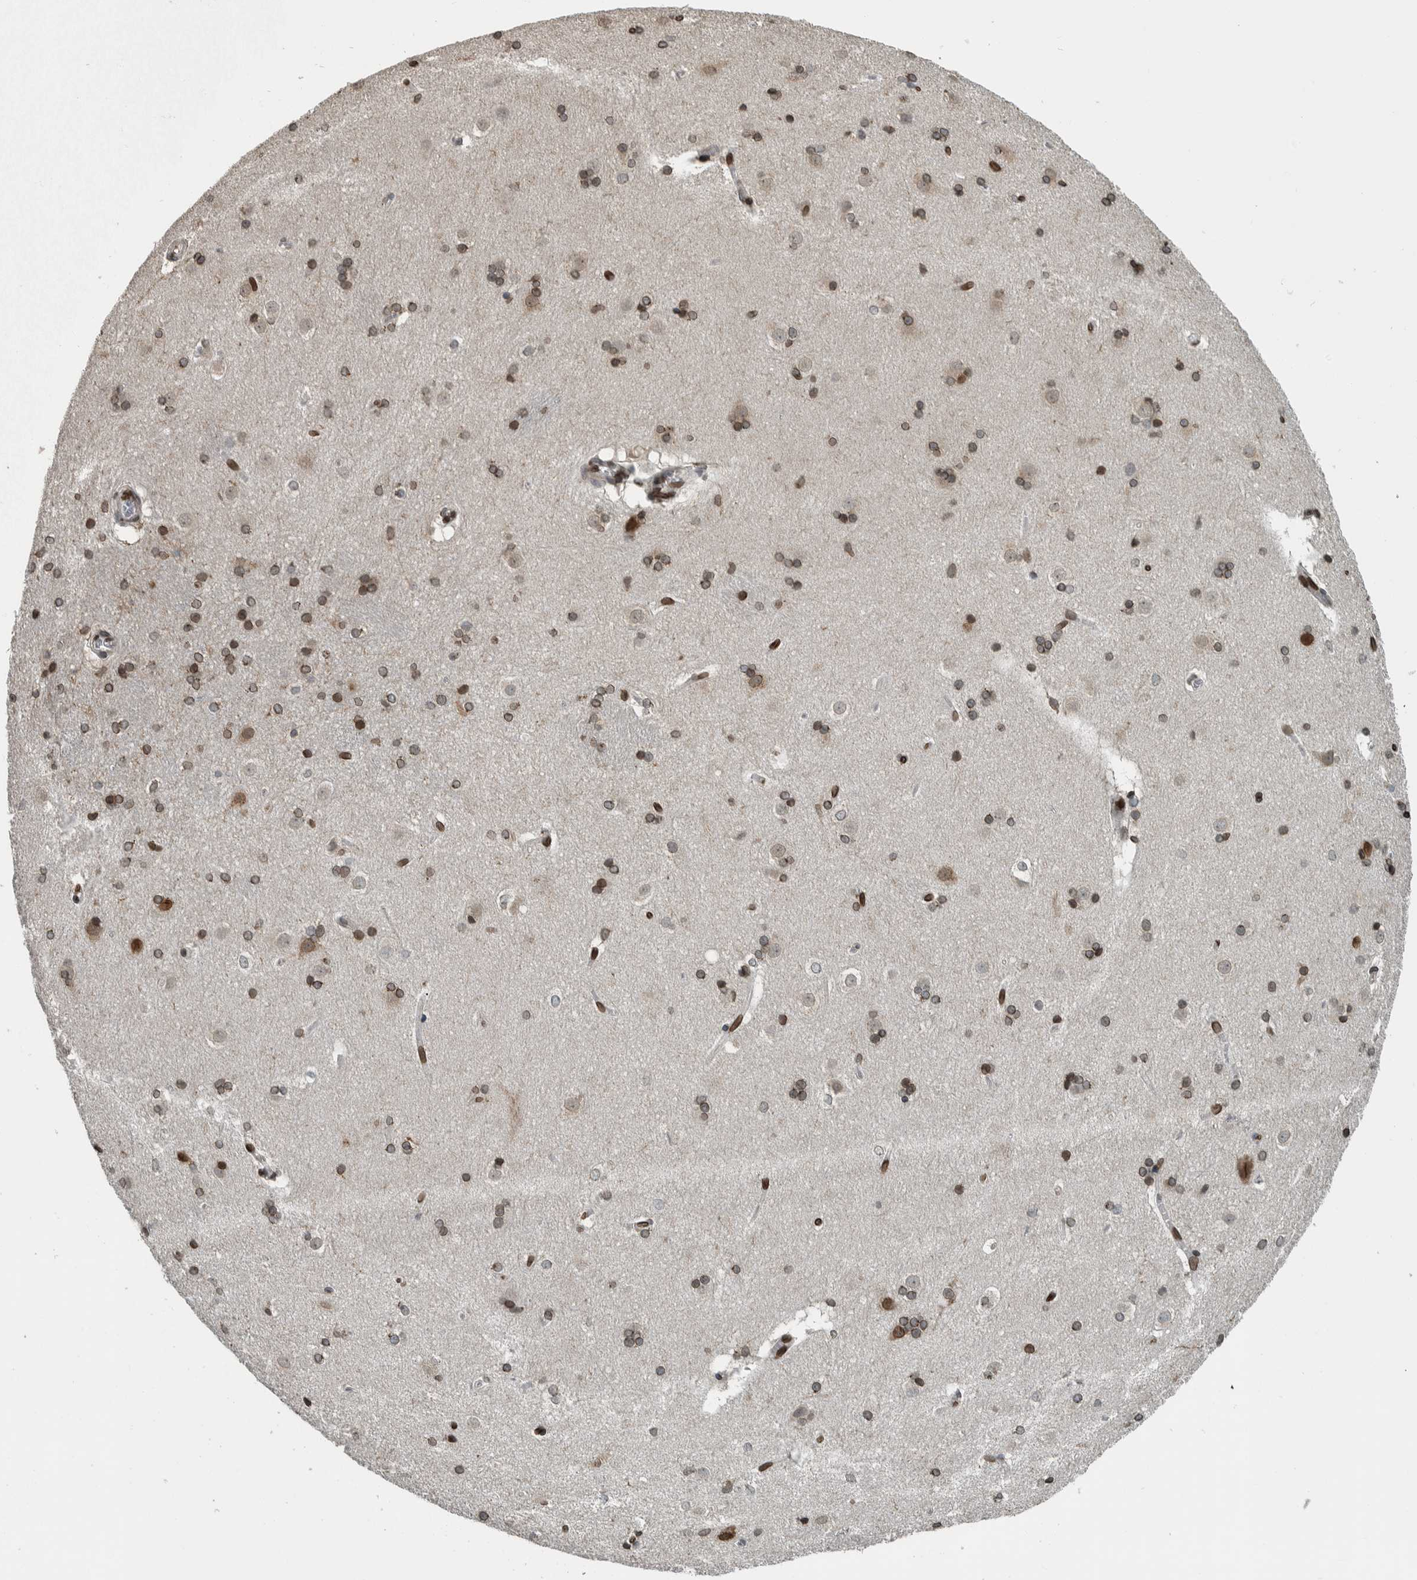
{"staining": {"intensity": "strong", "quantity": "25%-75%", "location": "cytoplasmic/membranous,nuclear"}, "tissue": "caudate", "cell_type": "Glial cells", "image_type": "normal", "snomed": [{"axis": "morphology", "description": "Normal tissue, NOS"}, {"axis": "topography", "description": "Lateral ventricle wall"}], "caption": "Immunohistochemistry (IHC) micrograph of benign caudate stained for a protein (brown), which demonstrates high levels of strong cytoplasmic/membranous,nuclear staining in approximately 25%-75% of glial cells.", "gene": "FAM135B", "patient": {"sex": "female", "age": 19}}